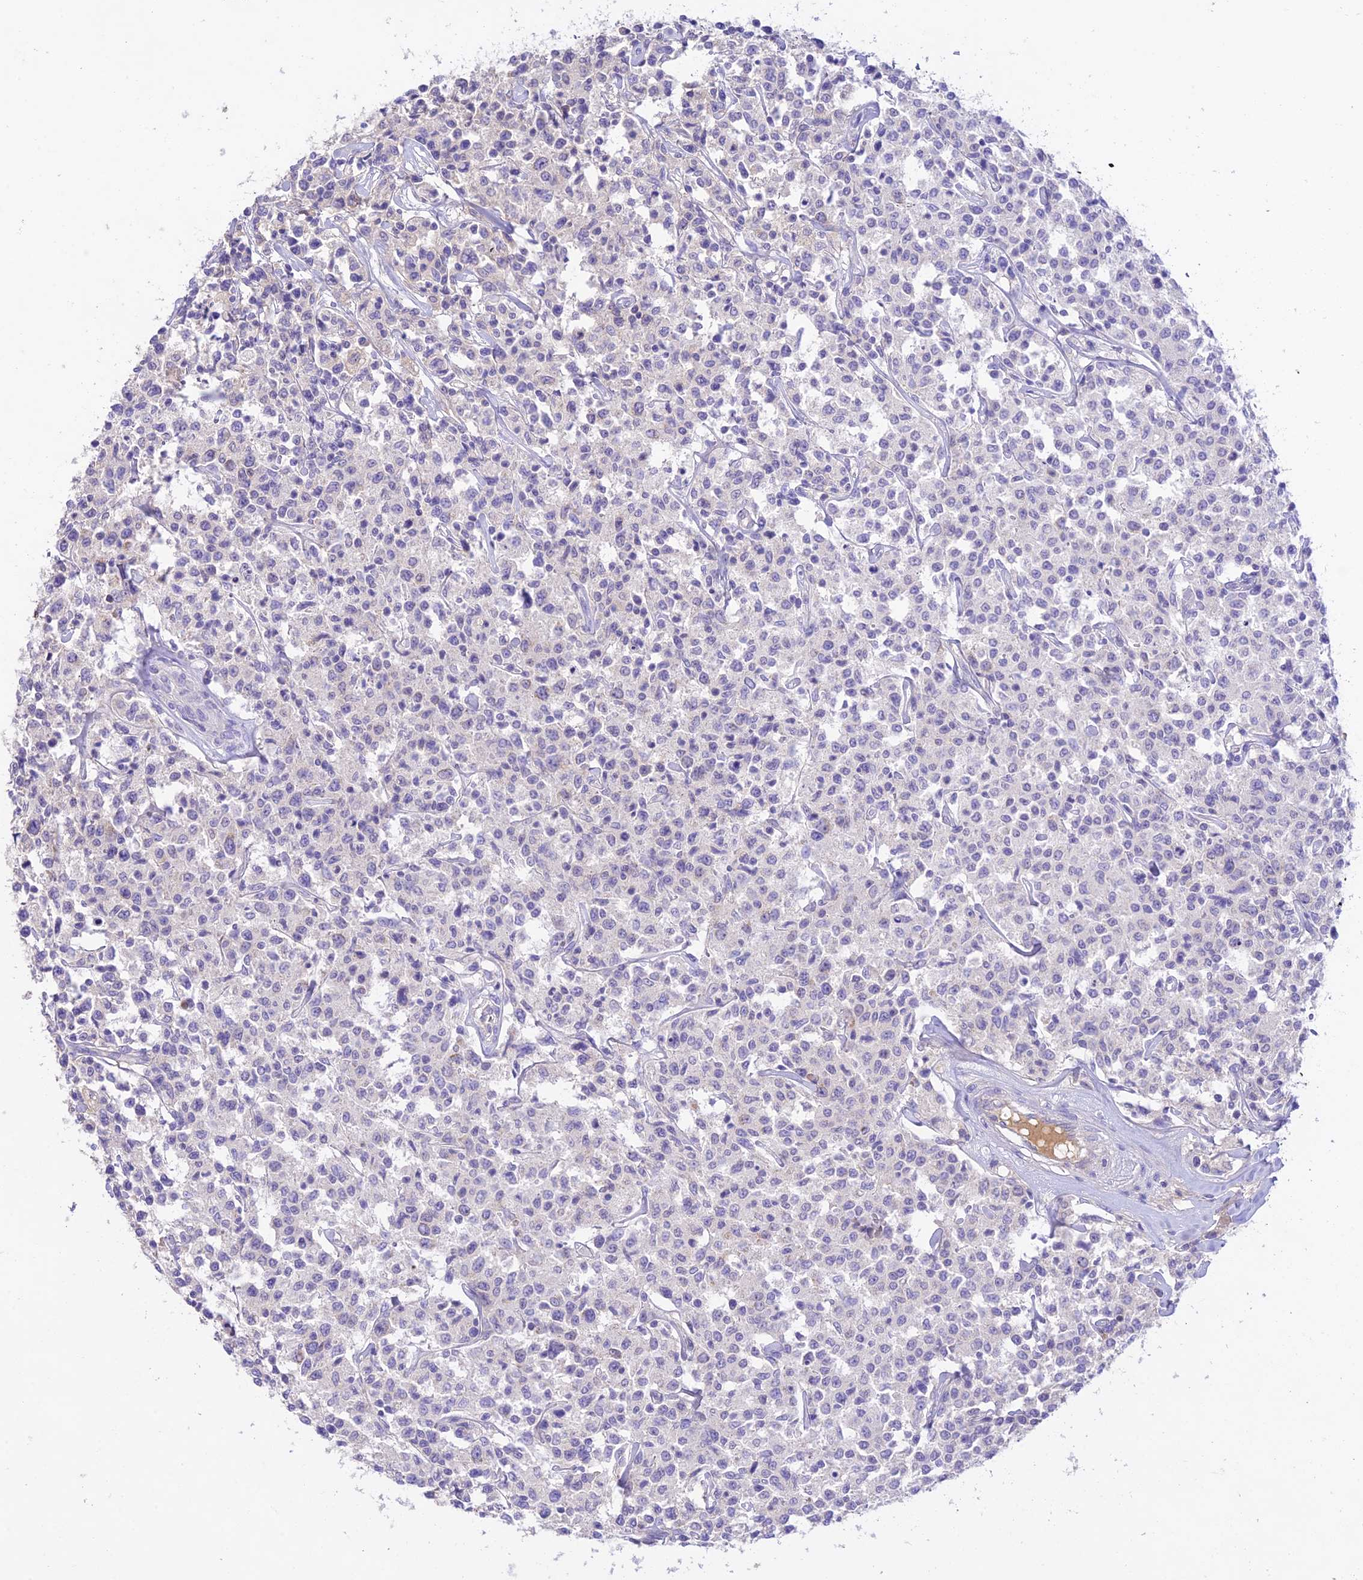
{"staining": {"intensity": "negative", "quantity": "none", "location": "none"}, "tissue": "lymphoma", "cell_type": "Tumor cells", "image_type": "cancer", "snomed": [{"axis": "morphology", "description": "Malignant lymphoma, non-Hodgkin's type, Low grade"}, {"axis": "topography", "description": "Small intestine"}], "caption": "Immunohistochemistry of human malignant lymphoma, non-Hodgkin's type (low-grade) exhibits no staining in tumor cells.", "gene": "NLRP9", "patient": {"sex": "female", "age": 59}}